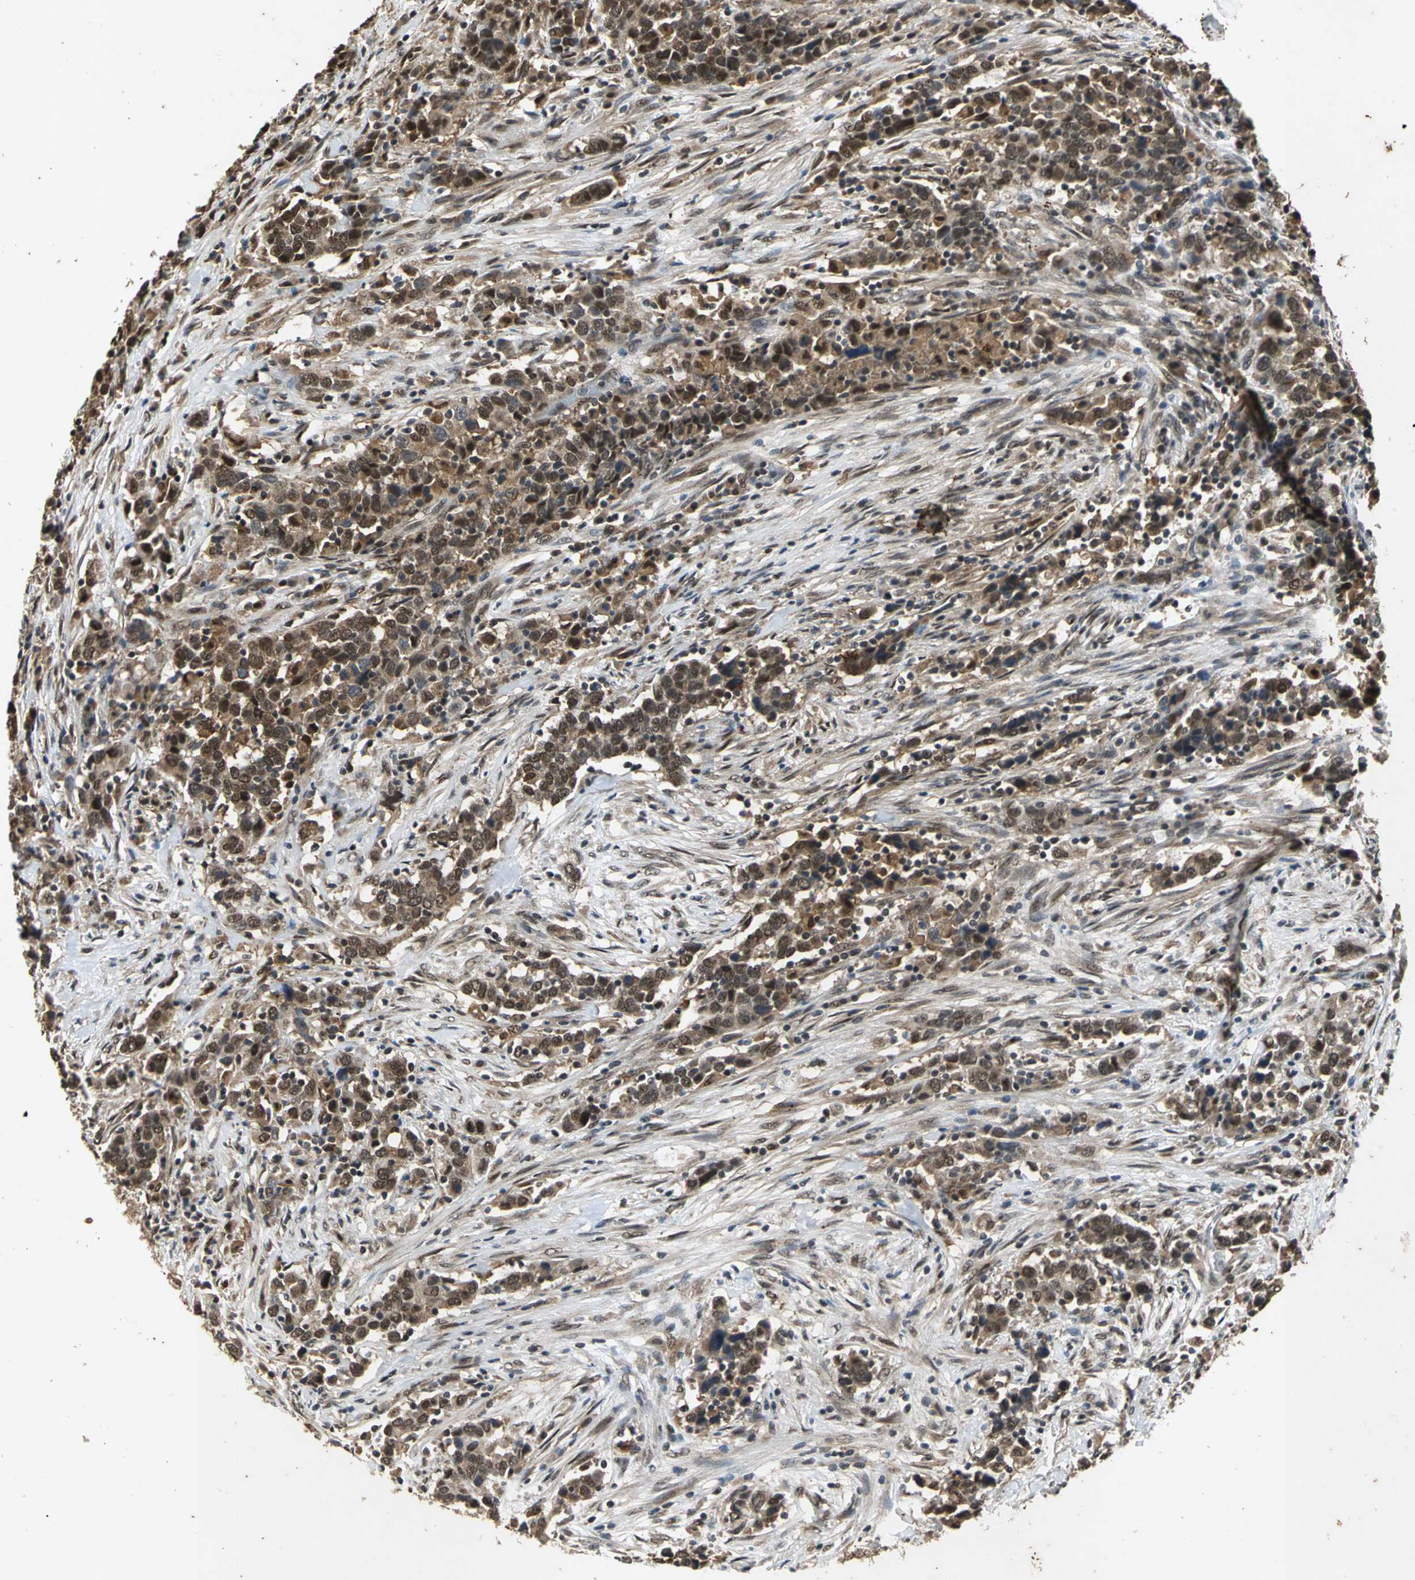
{"staining": {"intensity": "moderate", "quantity": ">75%", "location": "cytoplasmic/membranous"}, "tissue": "urothelial cancer", "cell_type": "Tumor cells", "image_type": "cancer", "snomed": [{"axis": "morphology", "description": "Urothelial carcinoma, High grade"}, {"axis": "topography", "description": "Urinary bladder"}], "caption": "Protein expression analysis of human urothelial cancer reveals moderate cytoplasmic/membranous positivity in about >75% of tumor cells. The staining was performed using DAB to visualize the protein expression in brown, while the nuclei were stained in blue with hematoxylin (Magnification: 20x).", "gene": "NOTCH3", "patient": {"sex": "male", "age": 61}}